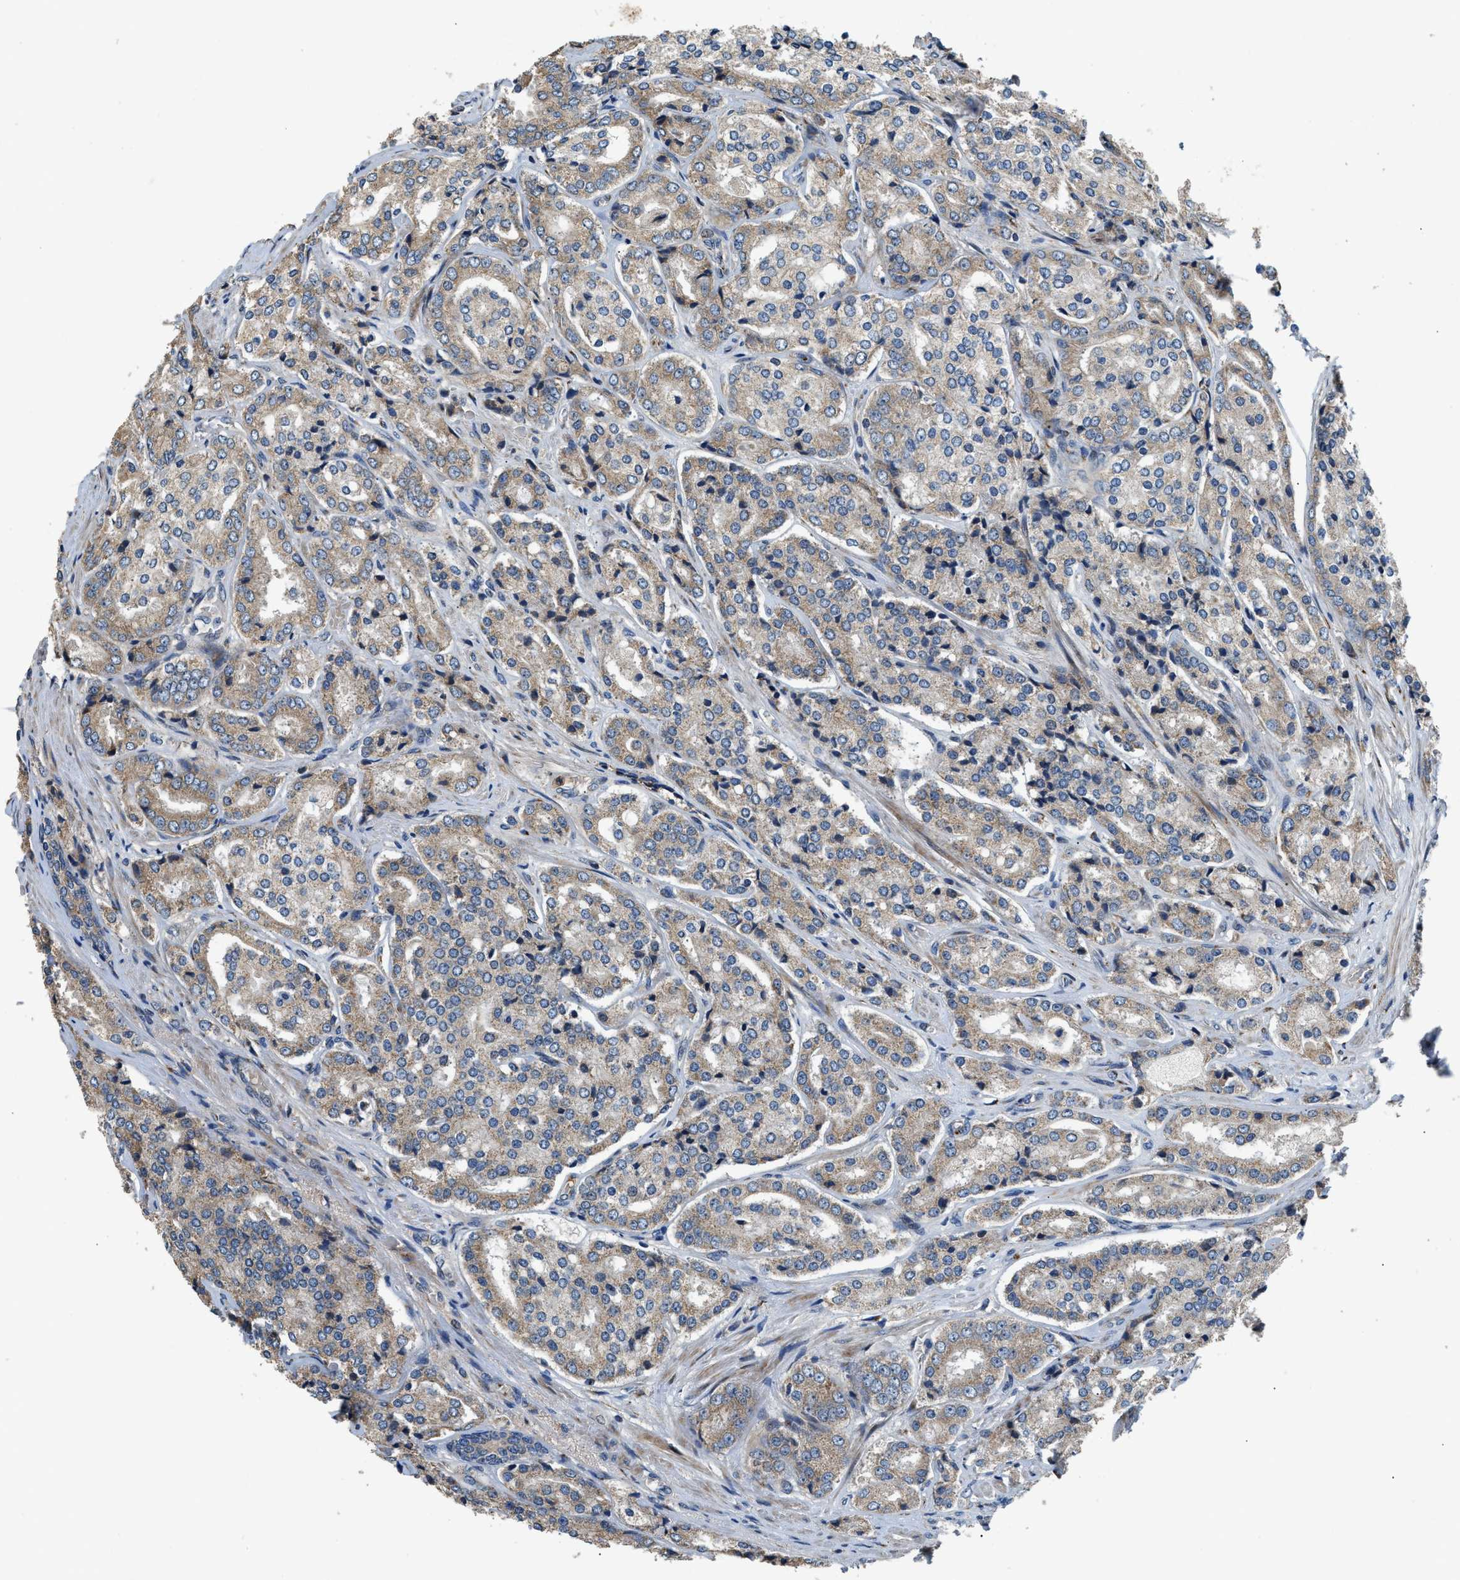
{"staining": {"intensity": "weak", "quantity": ">75%", "location": "cytoplasmic/membranous"}, "tissue": "prostate cancer", "cell_type": "Tumor cells", "image_type": "cancer", "snomed": [{"axis": "morphology", "description": "Adenocarcinoma, High grade"}, {"axis": "topography", "description": "Prostate"}], "caption": "There is low levels of weak cytoplasmic/membranous expression in tumor cells of high-grade adenocarcinoma (prostate), as demonstrated by immunohistochemical staining (brown color).", "gene": "FUT8", "patient": {"sex": "male", "age": 65}}